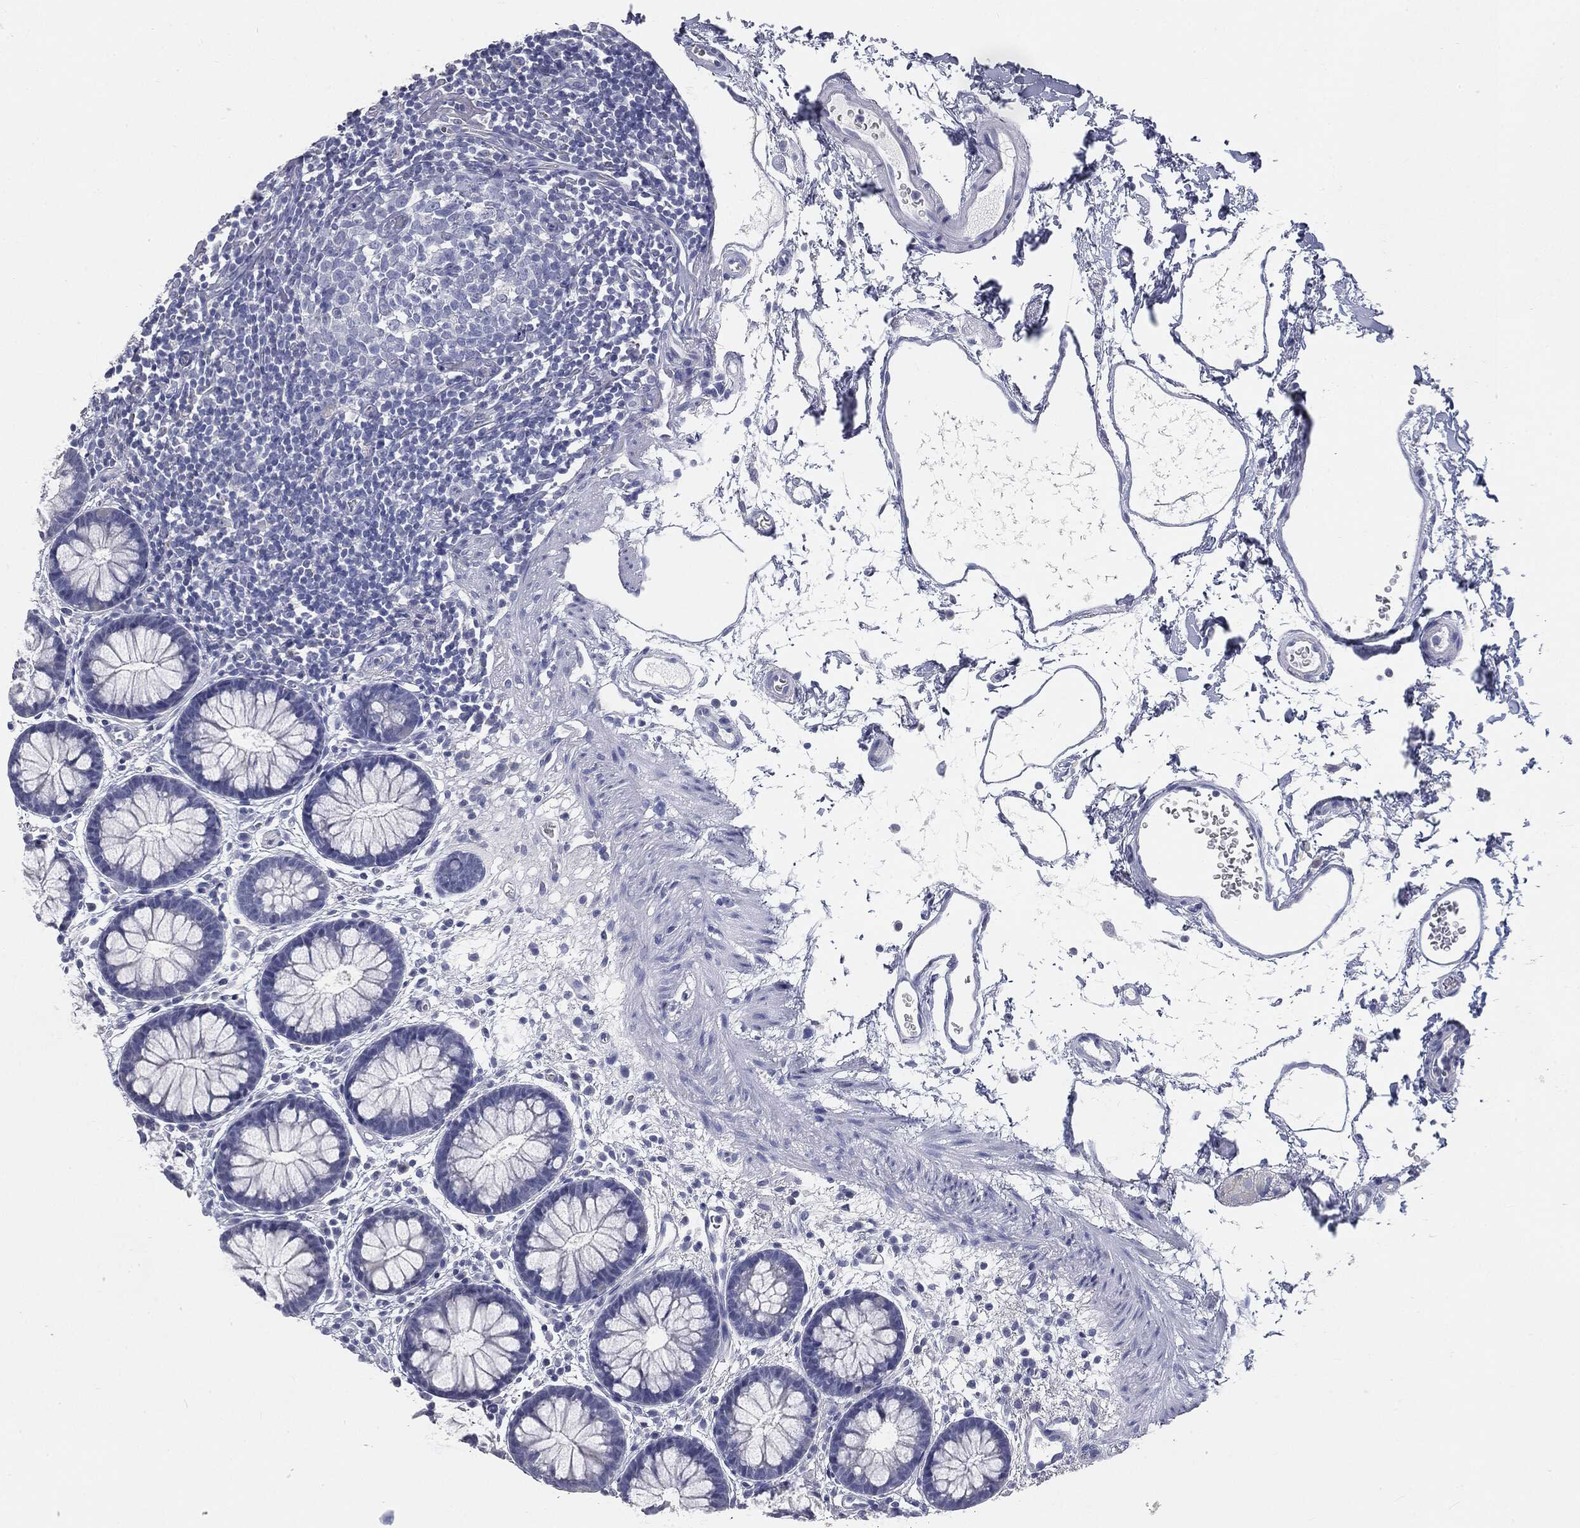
{"staining": {"intensity": "negative", "quantity": "none", "location": "none"}, "tissue": "colon", "cell_type": "Endothelial cells", "image_type": "normal", "snomed": [{"axis": "morphology", "description": "Normal tissue, NOS"}, {"axis": "topography", "description": "Colon"}], "caption": "IHC photomicrograph of unremarkable colon: colon stained with DAB exhibits no significant protein expression in endothelial cells.", "gene": "CUZD1", "patient": {"sex": "male", "age": 76}}